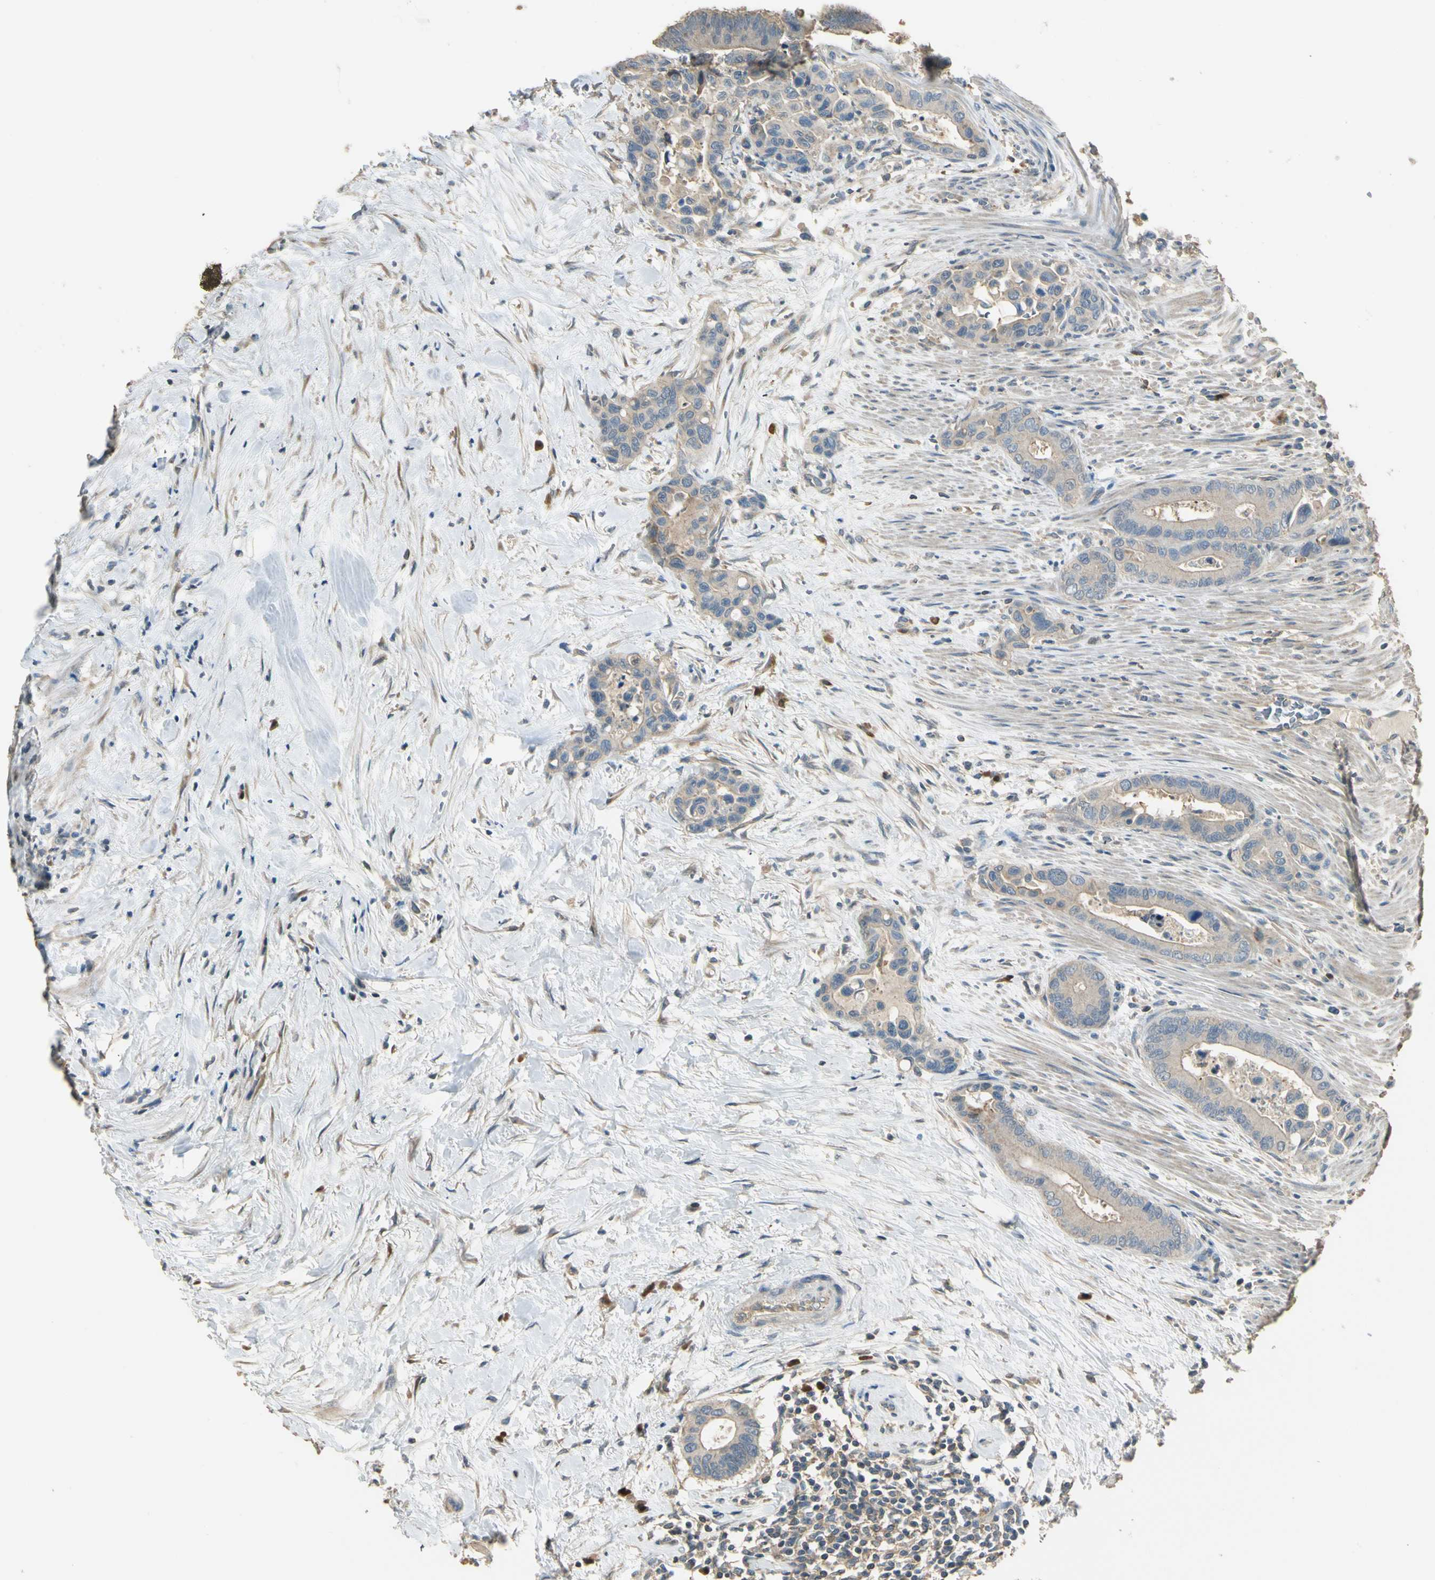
{"staining": {"intensity": "weak", "quantity": ">75%", "location": "cytoplasmic/membranous"}, "tissue": "colorectal cancer", "cell_type": "Tumor cells", "image_type": "cancer", "snomed": [{"axis": "morphology", "description": "Normal tissue, NOS"}, {"axis": "morphology", "description": "Adenocarcinoma, NOS"}, {"axis": "topography", "description": "Colon"}], "caption": "Colorectal cancer stained for a protein reveals weak cytoplasmic/membranous positivity in tumor cells.", "gene": "PLXNA1", "patient": {"sex": "male", "age": 82}}